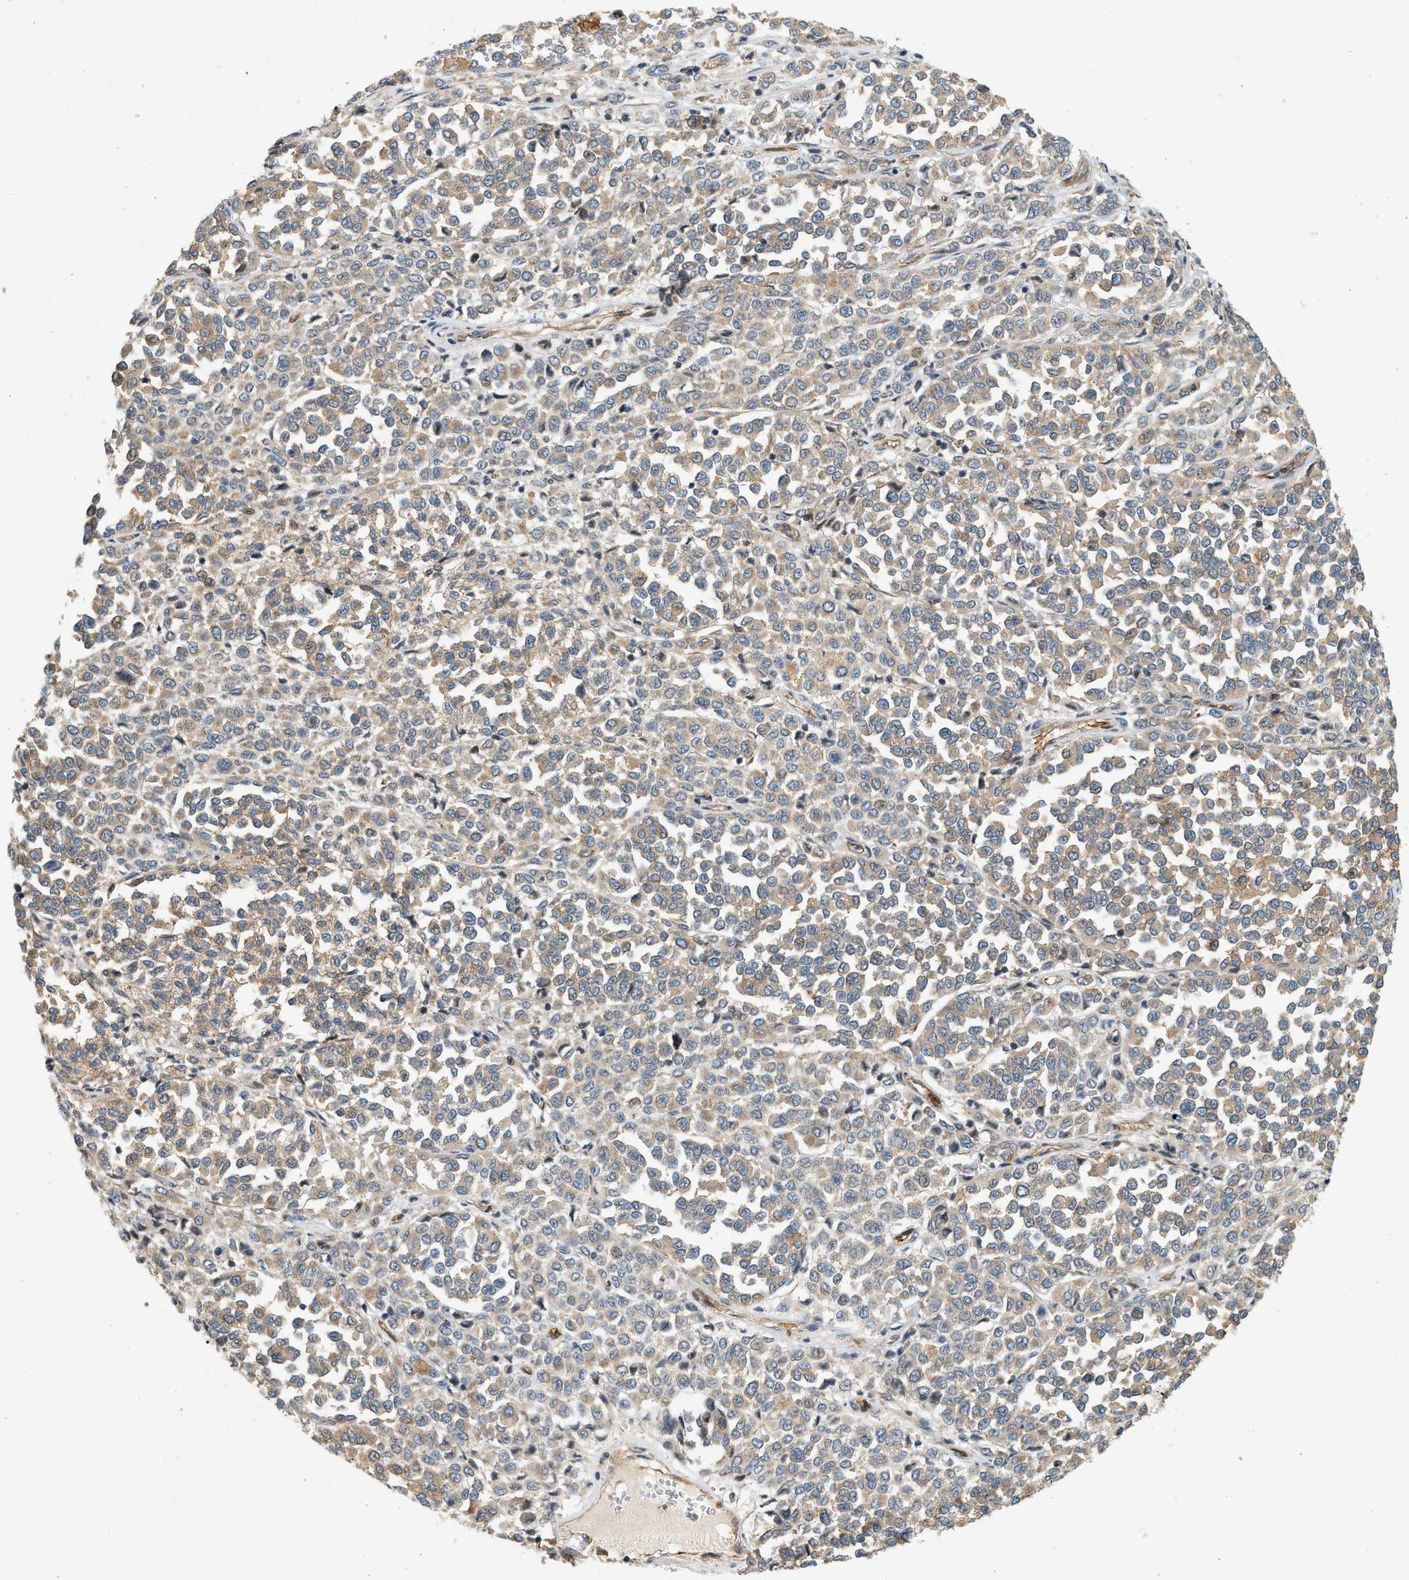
{"staining": {"intensity": "weak", "quantity": ">75%", "location": "cytoplasmic/membranous"}, "tissue": "melanoma", "cell_type": "Tumor cells", "image_type": "cancer", "snomed": [{"axis": "morphology", "description": "Malignant melanoma, Metastatic site"}, {"axis": "topography", "description": "Pancreas"}], "caption": "Immunohistochemical staining of human melanoma reveals low levels of weak cytoplasmic/membranous positivity in approximately >75% of tumor cells.", "gene": "NRSN2", "patient": {"sex": "female", "age": 30}}